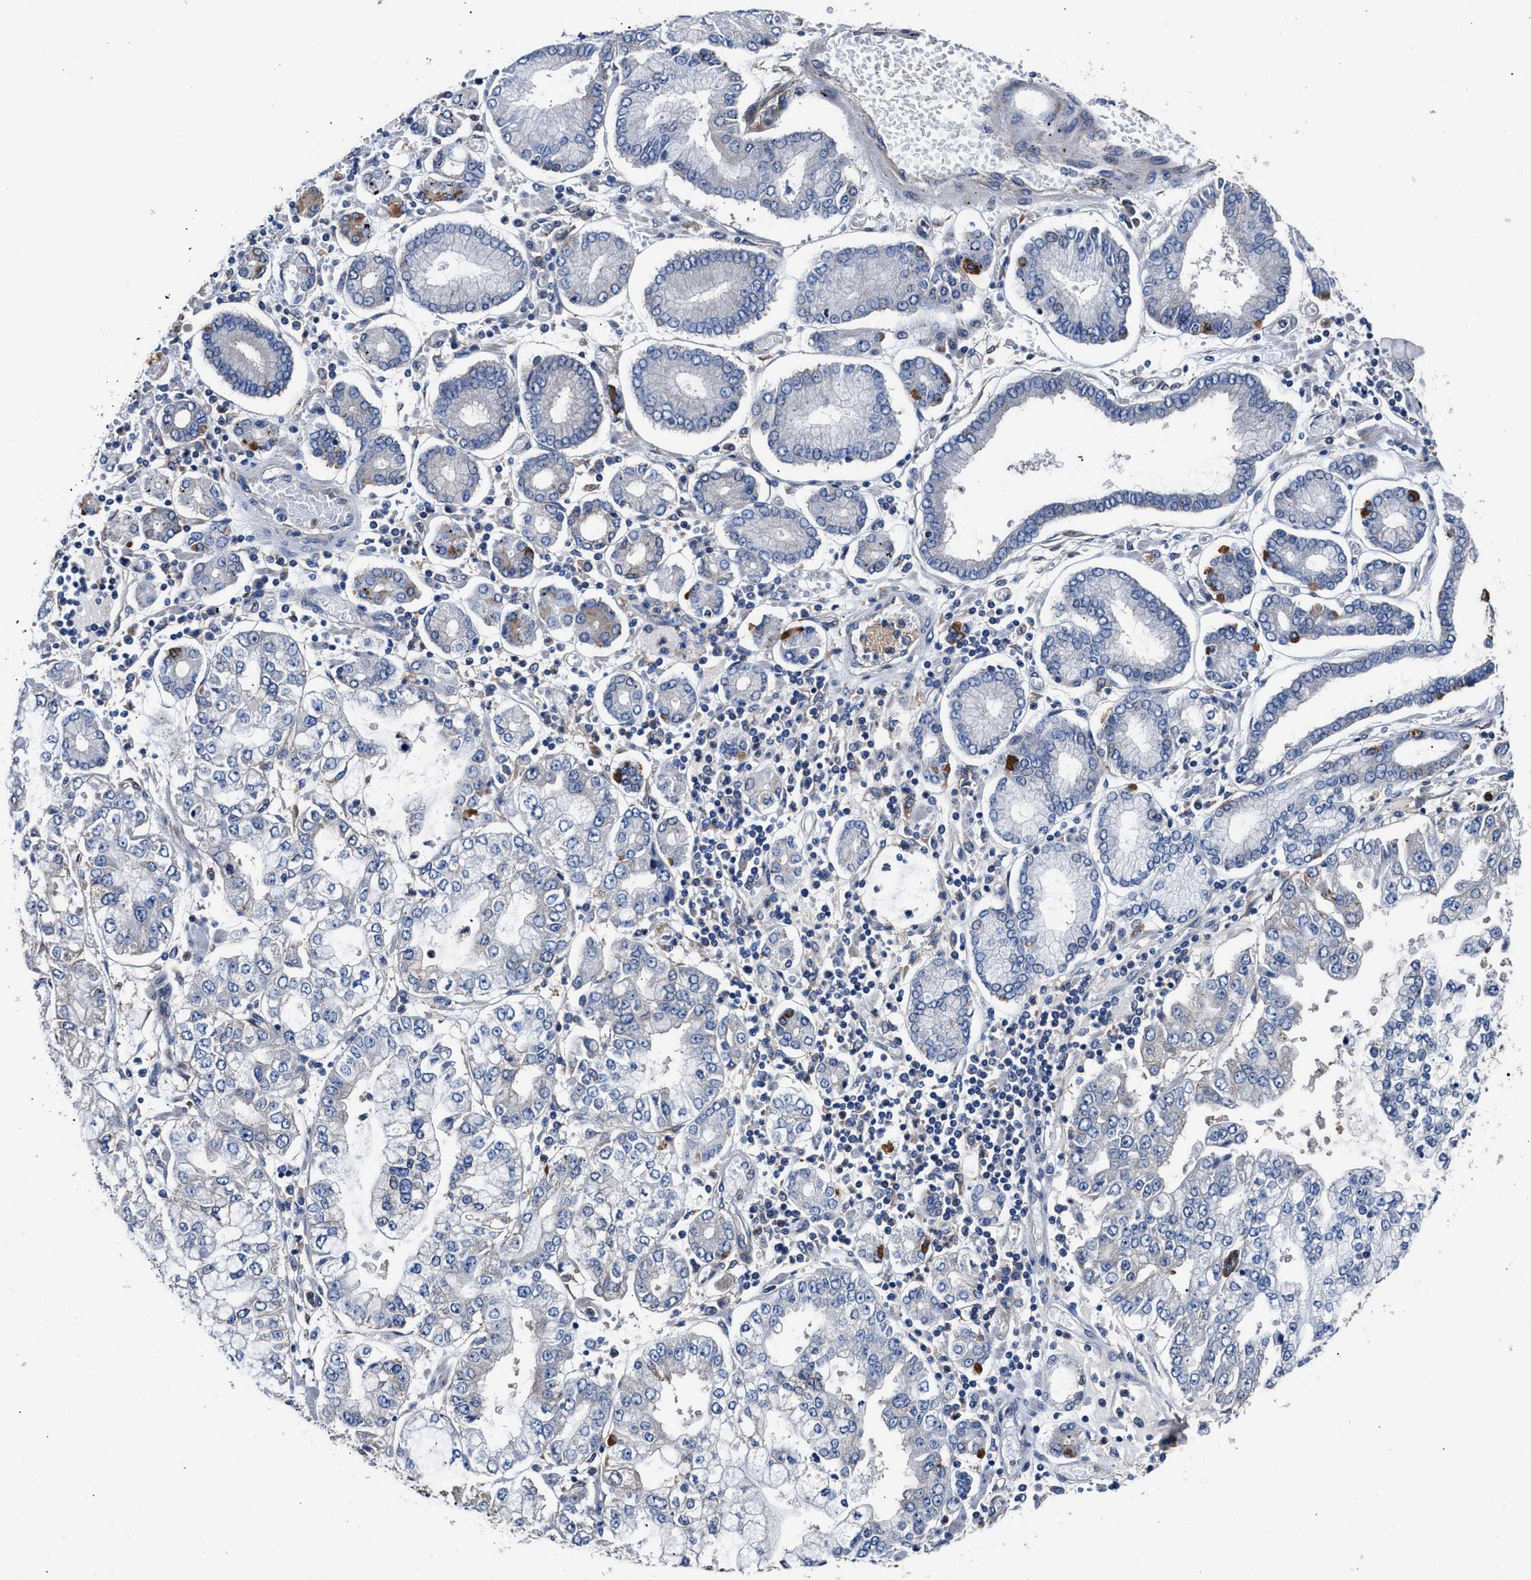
{"staining": {"intensity": "negative", "quantity": "none", "location": "none"}, "tissue": "stomach cancer", "cell_type": "Tumor cells", "image_type": "cancer", "snomed": [{"axis": "morphology", "description": "Adenocarcinoma, NOS"}, {"axis": "topography", "description": "Stomach"}], "caption": "DAB (3,3'-diaminobenzidine) immunohistochemical staining of adenocarcinoma (stomach) reveals no significant staining in tumor cells.", "gene": "SH3GL1", "patient": {"sex": "male", "age": 76}}